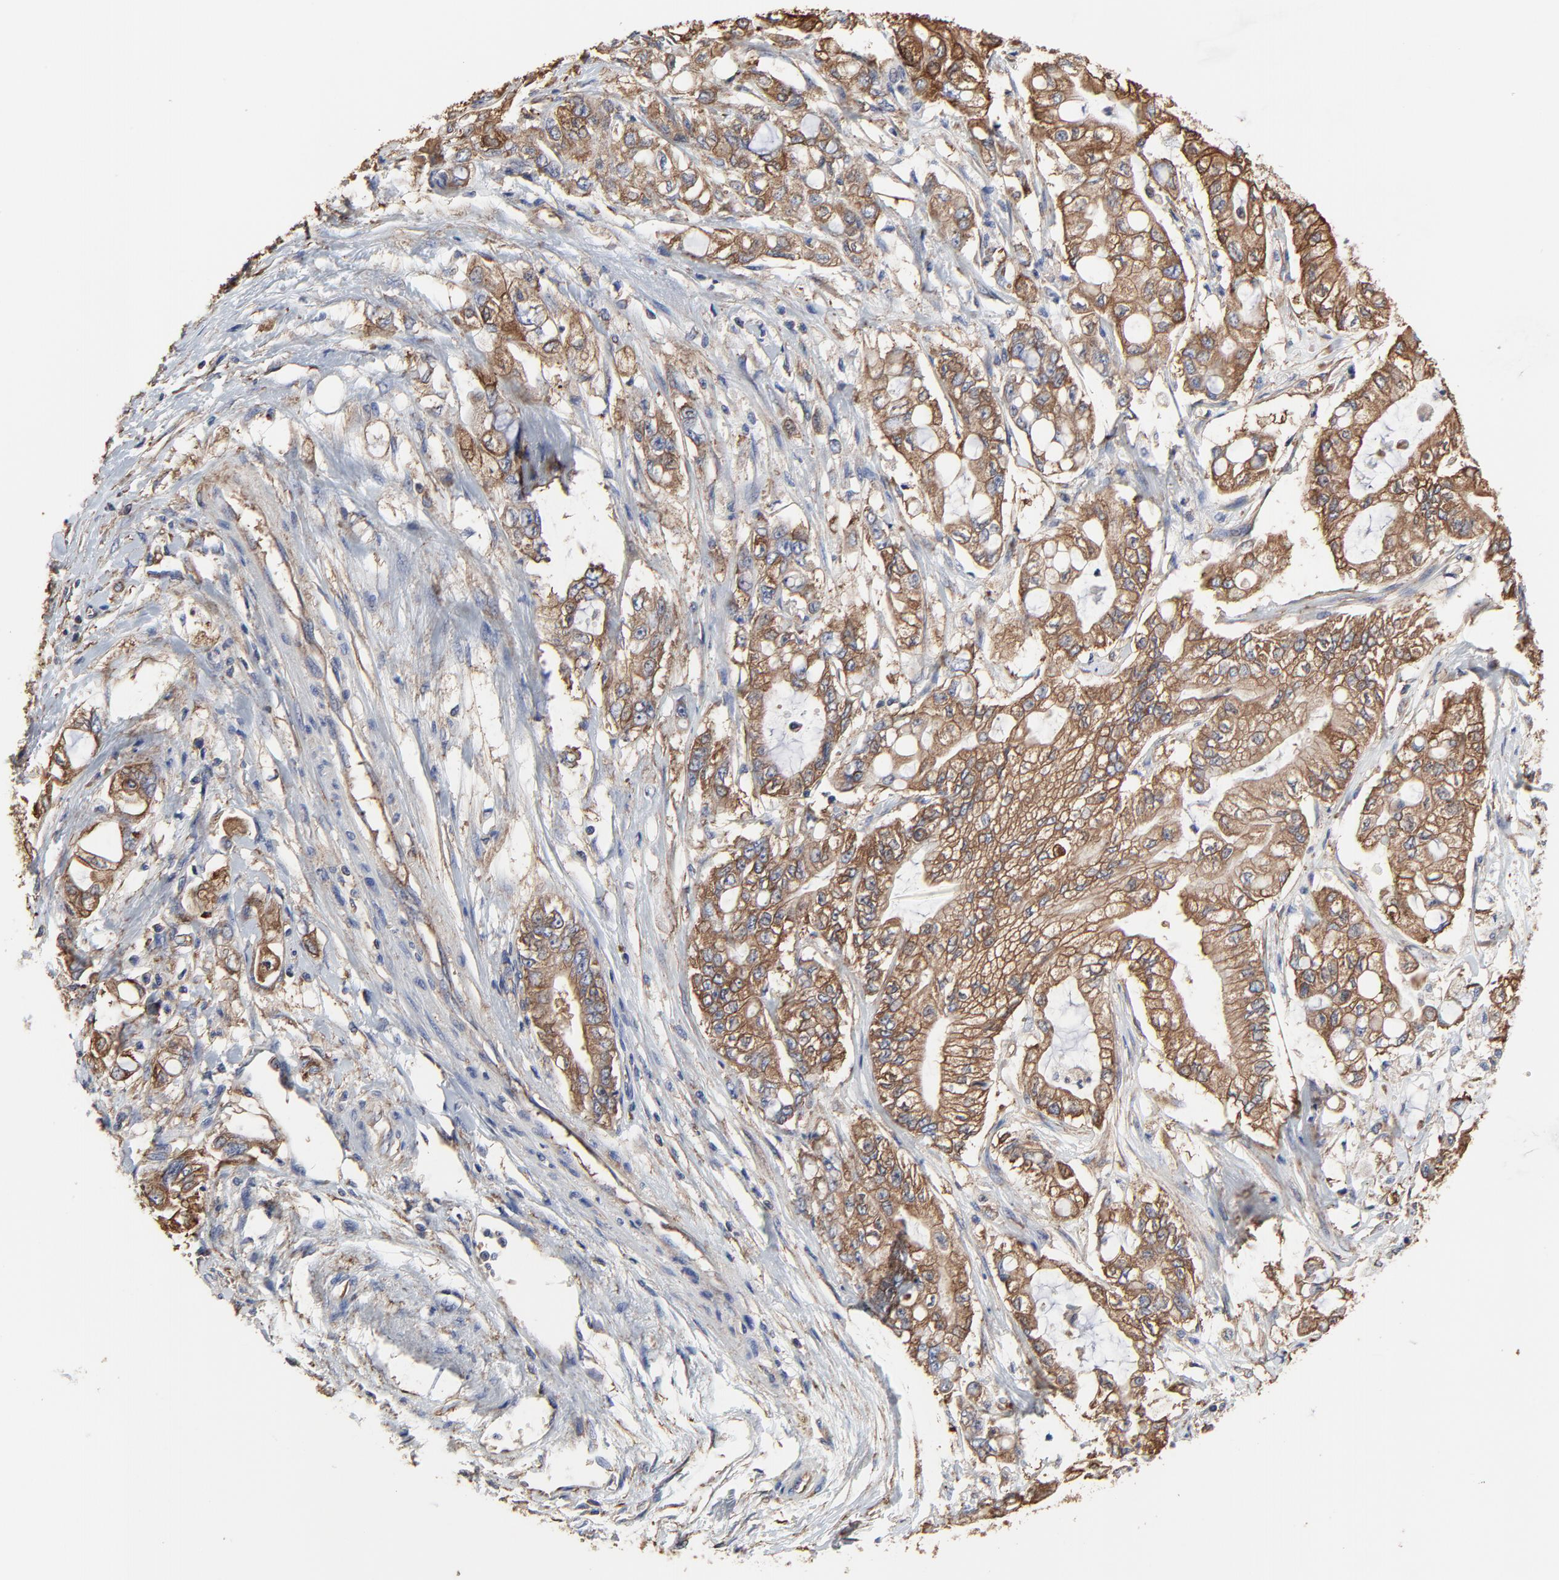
{"staining": {"intensity": "strong", "quantity": ">75%", "location": "cytoplasmic/membranous"}, "tissue": "pancreatic cancer", "cell_type": "Tumor cells", "image_type": "cancer", "snomed": [{"axis": "morphology", "description": "Adenocarcinoma, NOS"}, {"axis": "topography", "description": "Pancreas"}], "caption": "This histopathology image demonstrates adenocarcinoma (pancreatic) stained with immunohistochemistry (IHC) to label a protein in brown. The cytoplasmic/membranous of tumor cells show strong positivity for the protein. Nuclei are counter-stained blue.", "gene": "NXF3", "patient": {"sex": "male", "age": 79}}